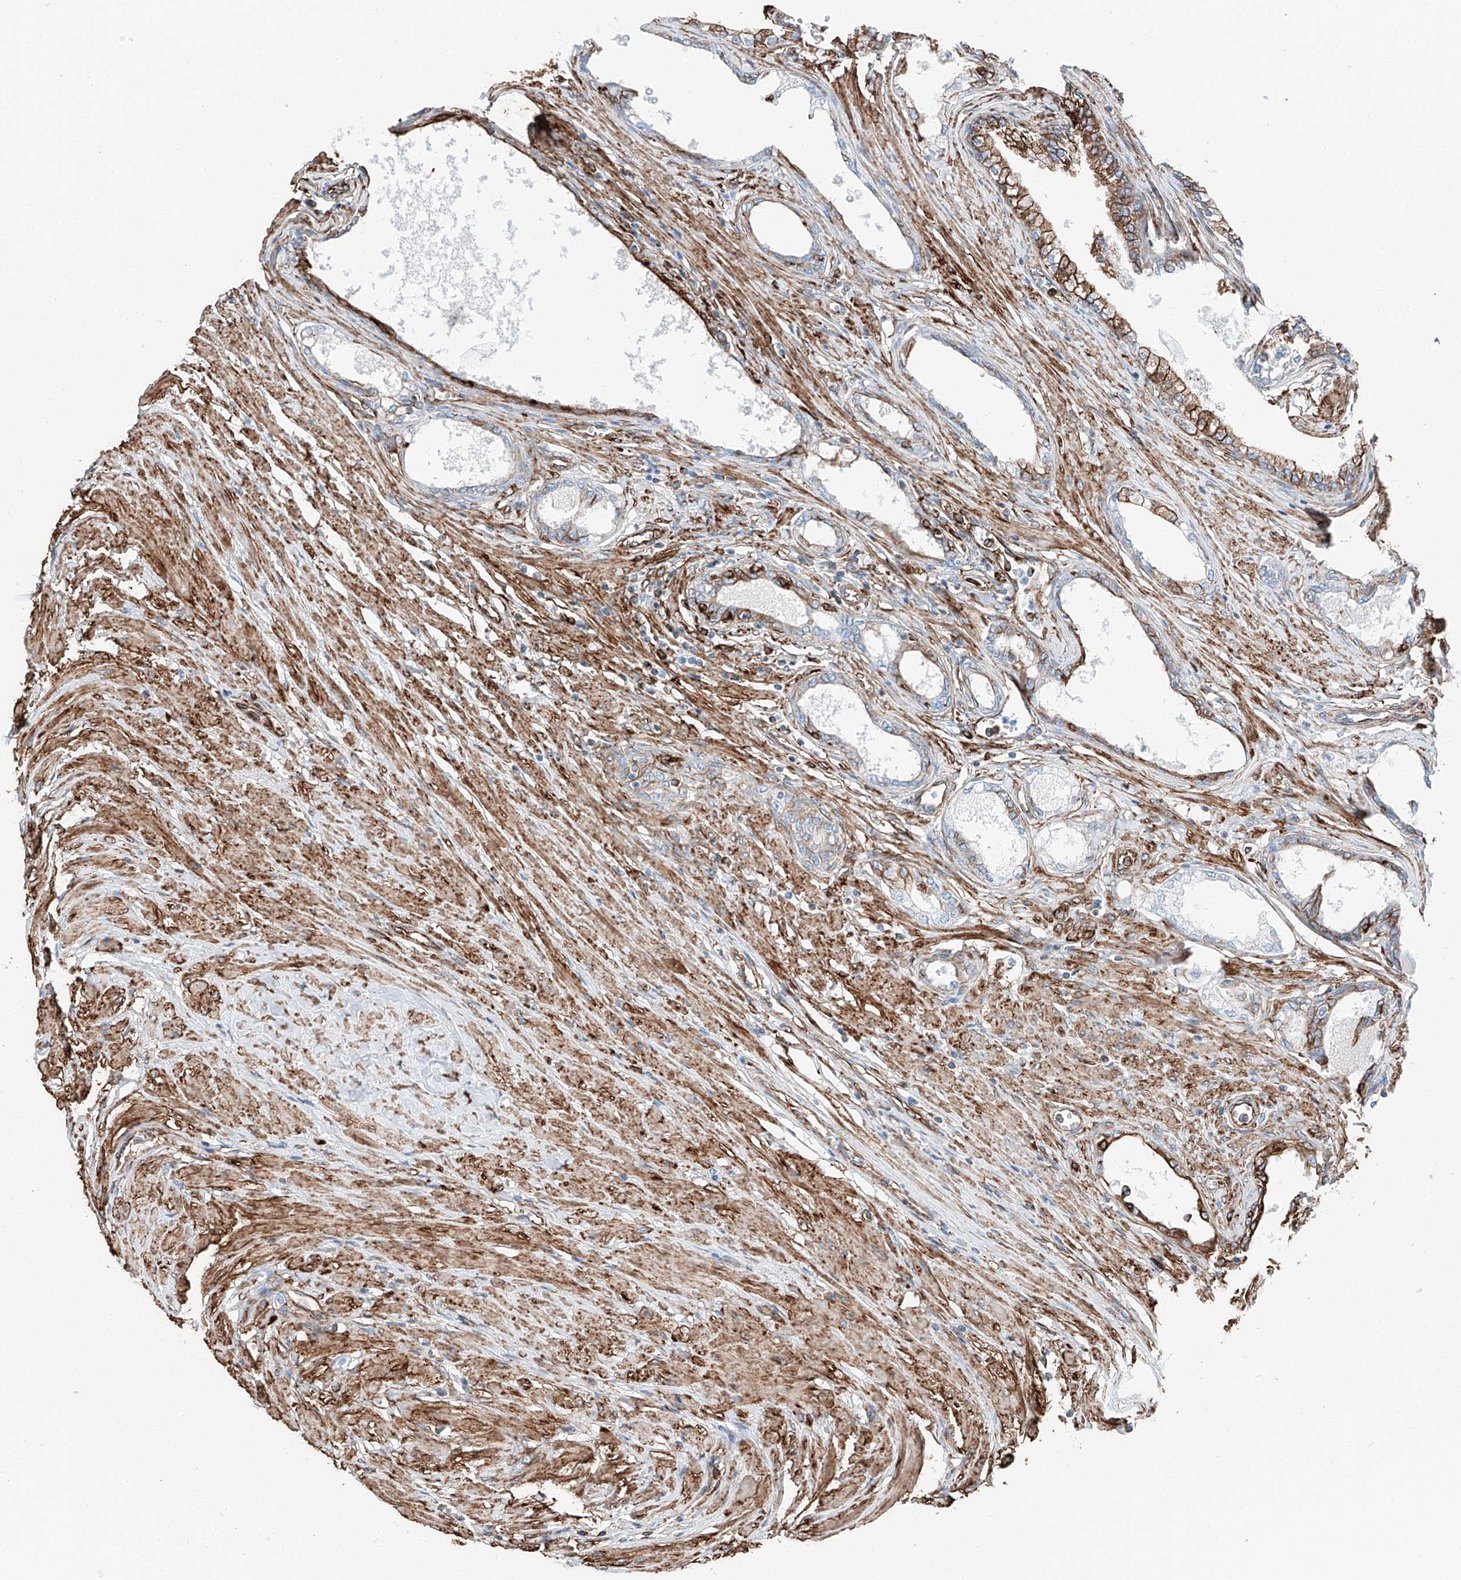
{"staining": {"intensity": "strong", "quantity": "25%-75%", "location": "cytoplasmic/membranous"}, "tissue": "prostate", "cell_type": "Glandular cells", "image_type": "normal", "snomed": [{"axis": "morphology", "description": "Normal tissue, NOS"}, {"axis": "morphology", "description": "Urothelial carcinoma, Low grade"}, {"axis": "topography", "description": "Urinary bladder"}, {"axis": "topography", "description": "Prostate"}], "caption": "A photomicrograph of prostate stained for a protein exhibits strong cytoplasmic/membranous brown staining in glandular cells.", "gene": "ZNF804A", "patient": {"sex": "male", "age": 60}}